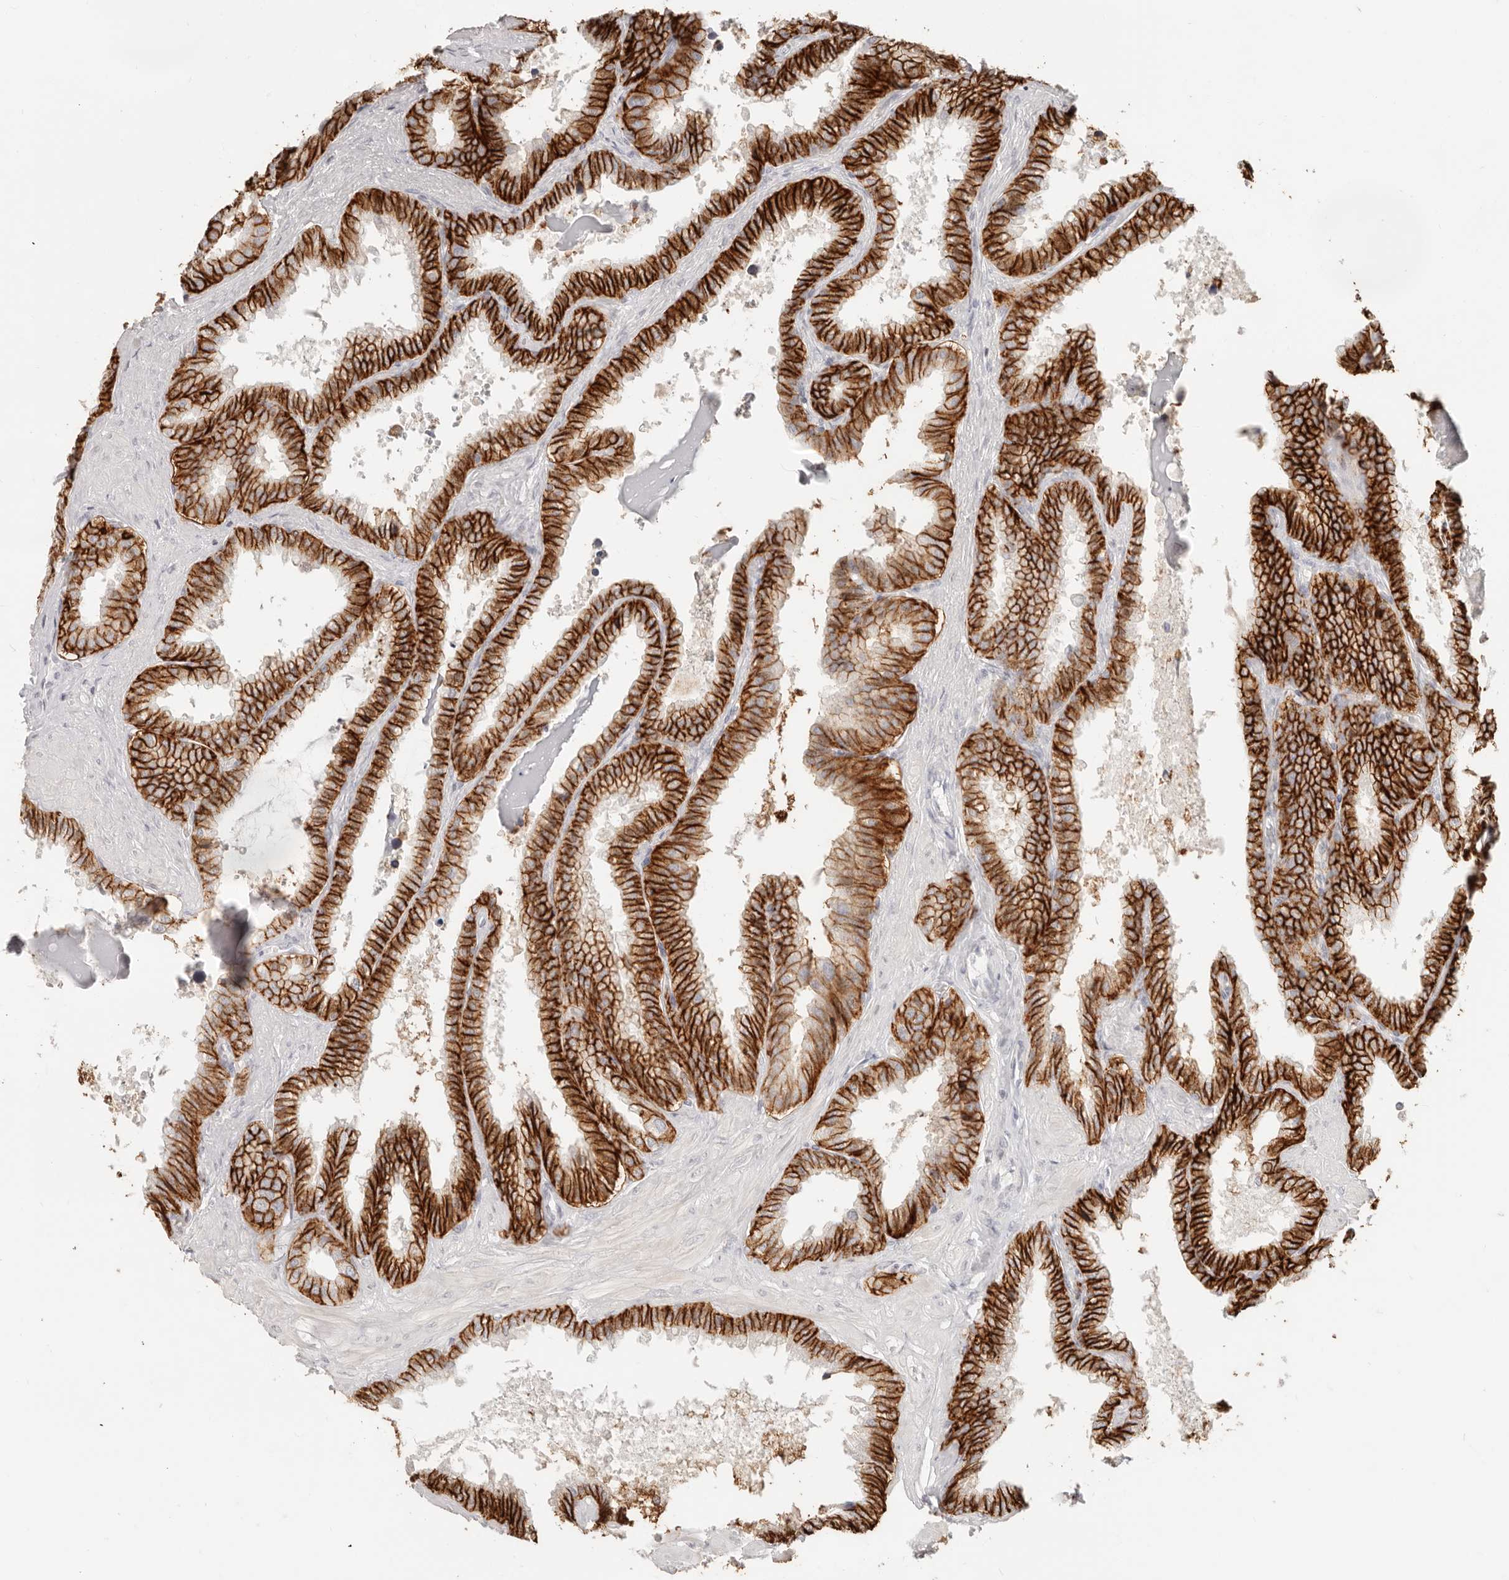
{"staining": {"intensity": "strong", "quantity": ">75%", "location": "cytoplasmic/membranous"}, "tissue": "seminal vesicle", "cell_type": "Glandular cells", "image_type": "normal", "snomed": [{"axis": "morphology", "description": "Normal tissue, NOS"}, {"axis": "topography", "description": "Seminal veicle"}], "caption": "Human seminal vesicle stained with a brown dye displays strong cytoplasmic/membranous positive expression in about >75% of glandular cells.", "gene": "EPCAM", "patient": {"sex": "male", "age": 46}}